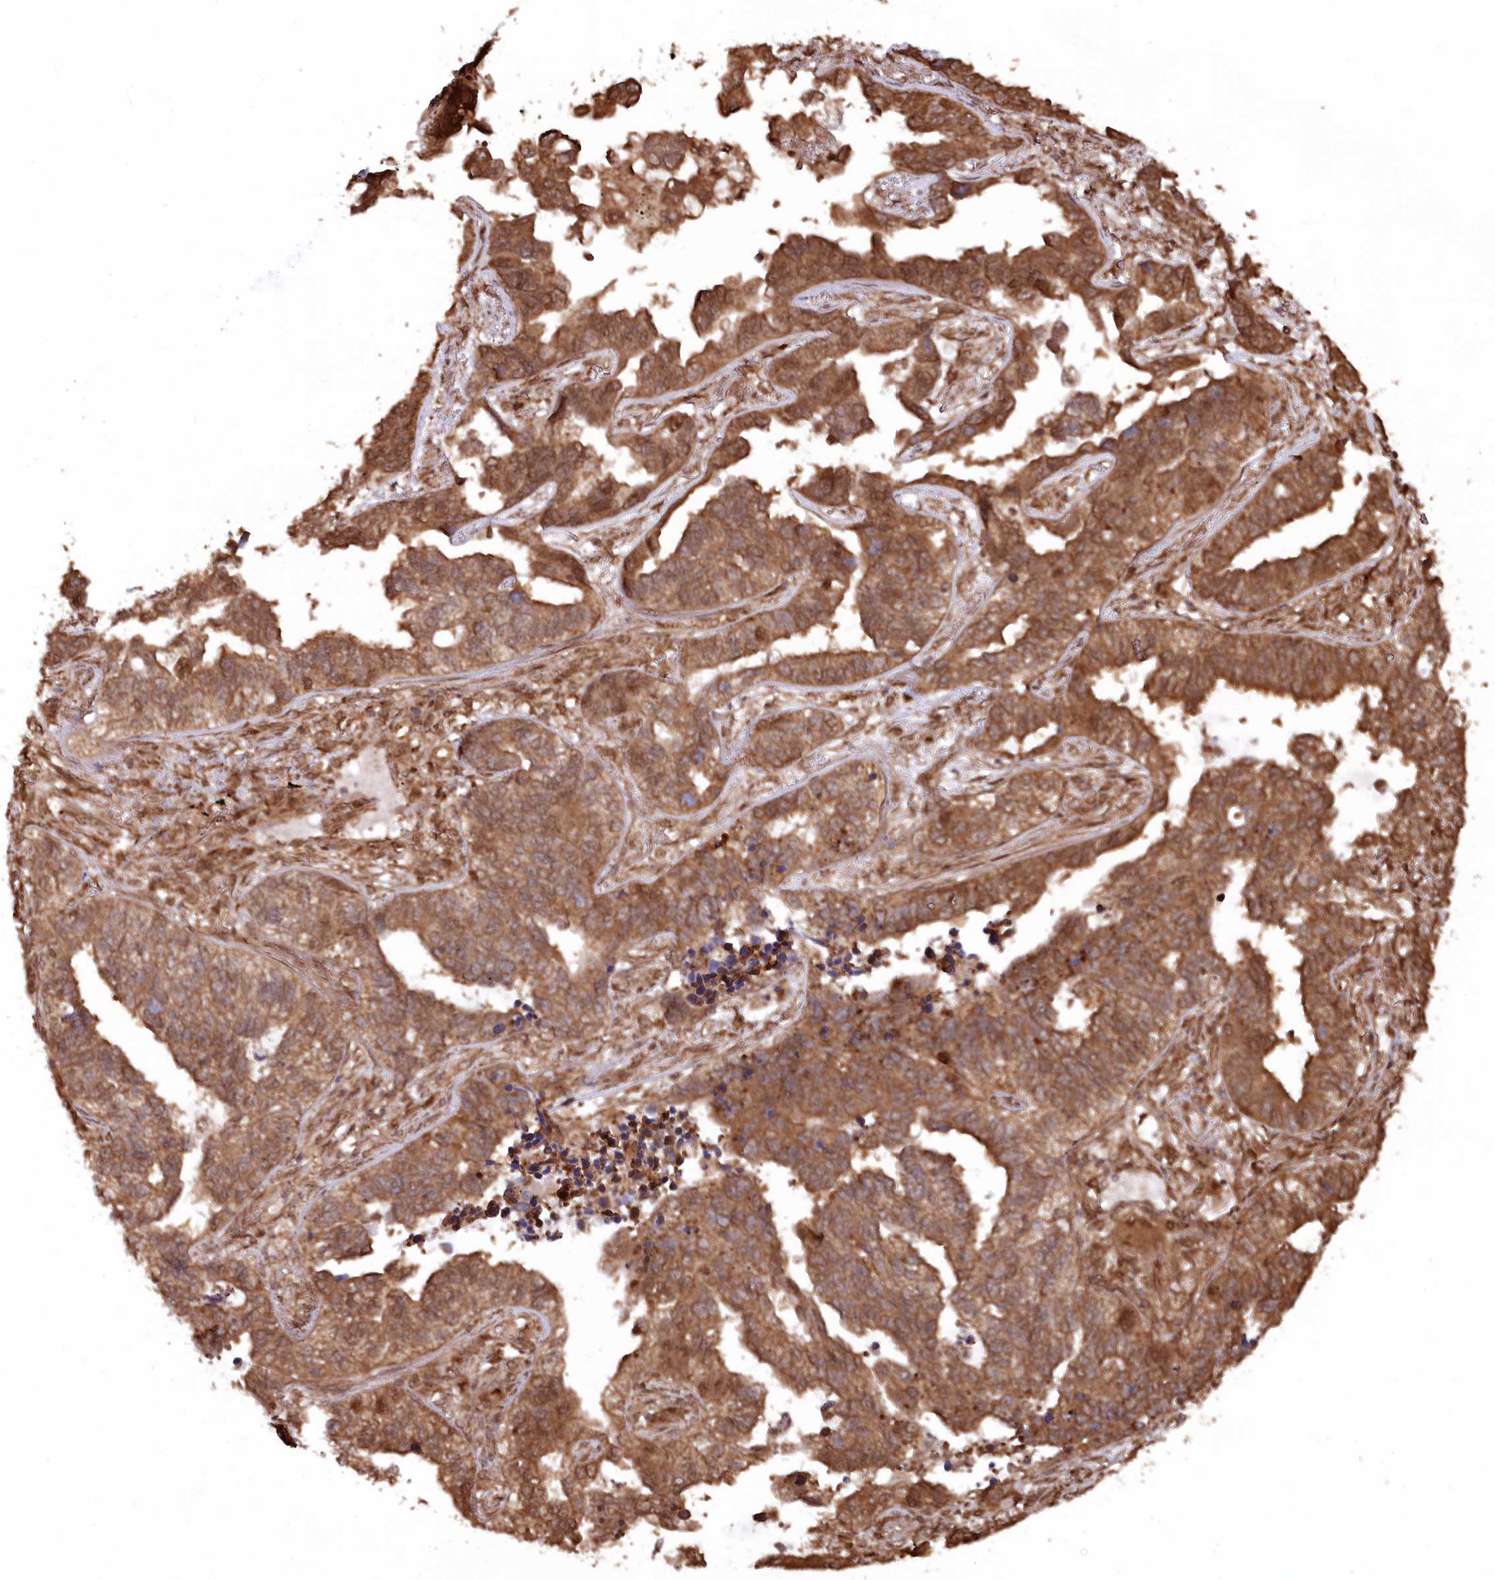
{"staining": {"intensity": "strong", "quantity": ">75%", "location": "cytoplasmic/membranous,nuclear"}, "tissue": "lung cancer", "cell_type": "Tumor cells", "image_type": "cancer", "snomed": [{"axis": "morphology", "description": "Adenocarcinoma, NOS"}, {"axis": "topography", "description": "Lung"}], "caption": "Immunohistochemical staining of human lung cancer reveals strong cytoplasmic/membranous and nuclear protein staining in about >75% of tumor cells. (Stains: DAB in brown, nuclei in blue, Microscopy: brightfield microscopy at high magnification).", "gene": "PSMA1", "patient": {"sex": "male", "age": 67}}